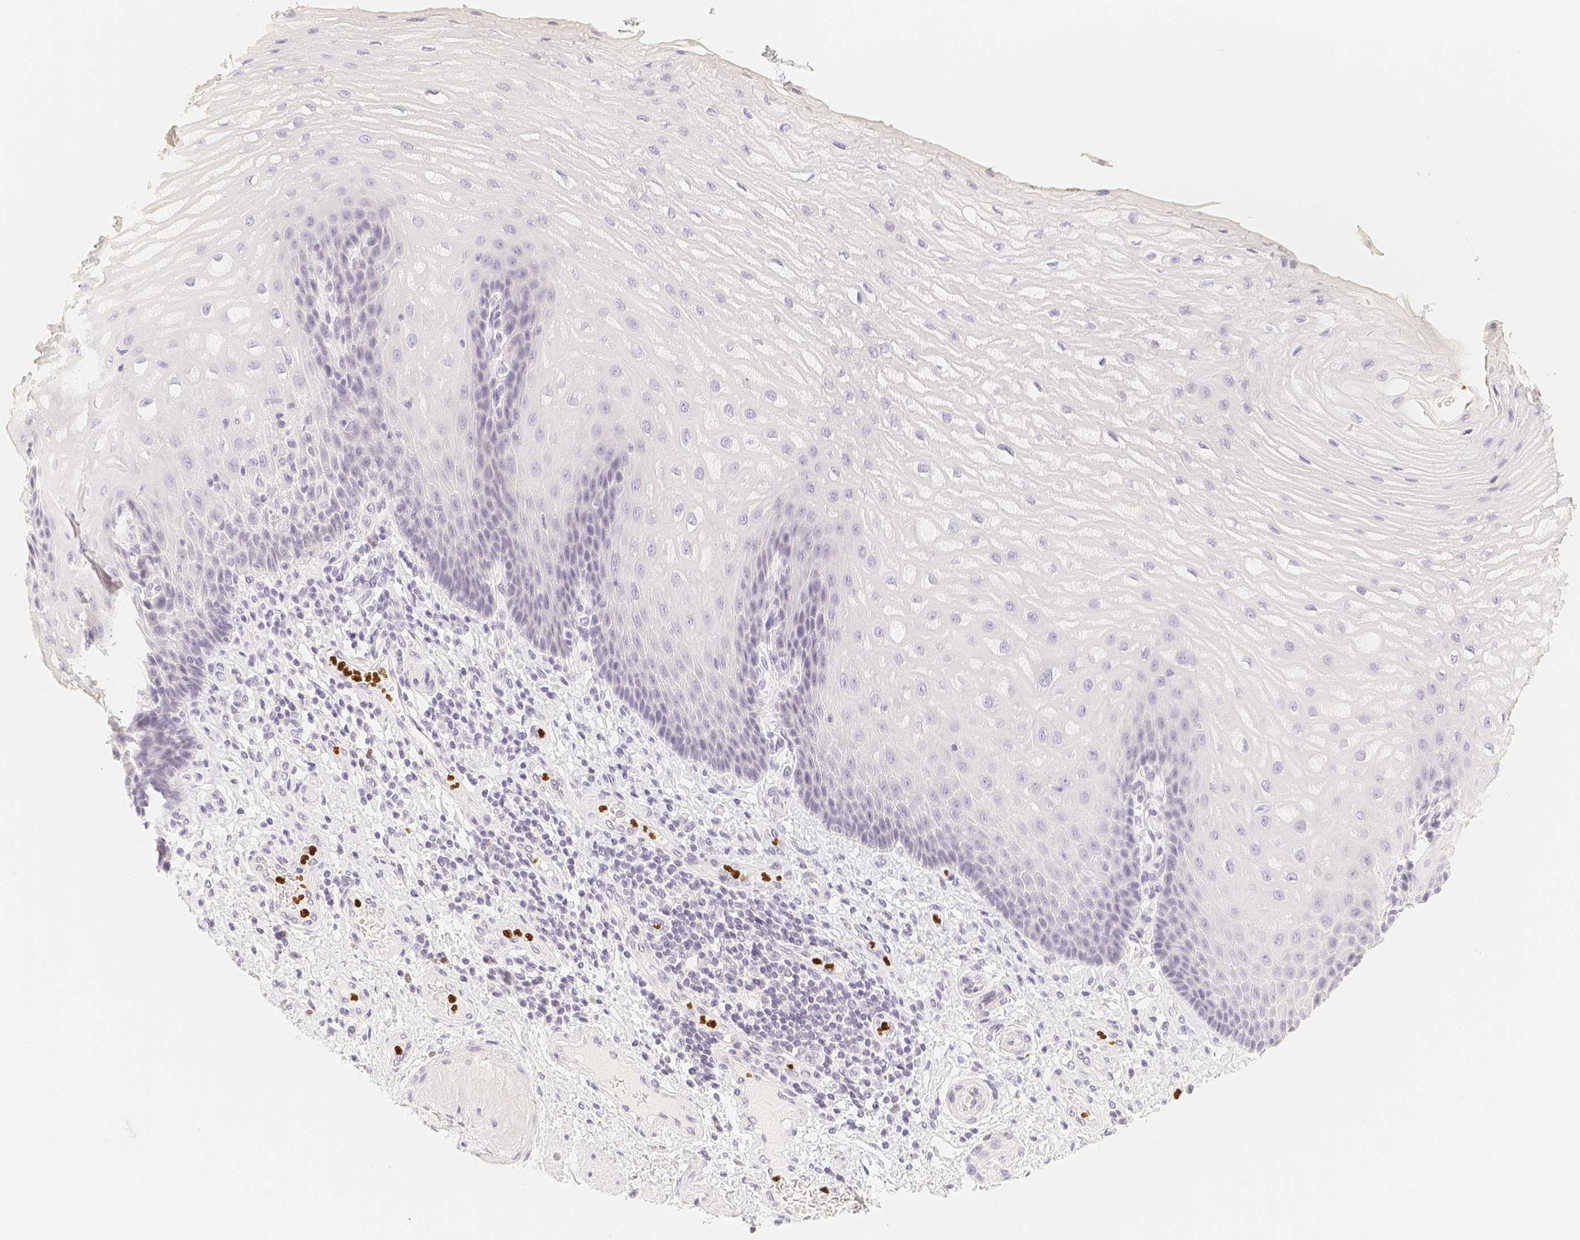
{"staining": {"intensity": "negative", "quantity": "none", "location": "none"}, "tissue": "esophagus", "cell_type": "Squamous epithelial cells", "image_type": "normal", "snomed": [{"axis": "morphology", "description": "Normal tissue, NOS"}, {"axis": "topography", "description": "Esophagus"}], "caption": "High power microscopy micrograph of an immunohistochemistry (IHC) photomicrograph of normal esophagus, revealing no significant expression in squamous epithelial cells.", "gene": "PADI4", "patient": {"sex": "male", "age": 54}}